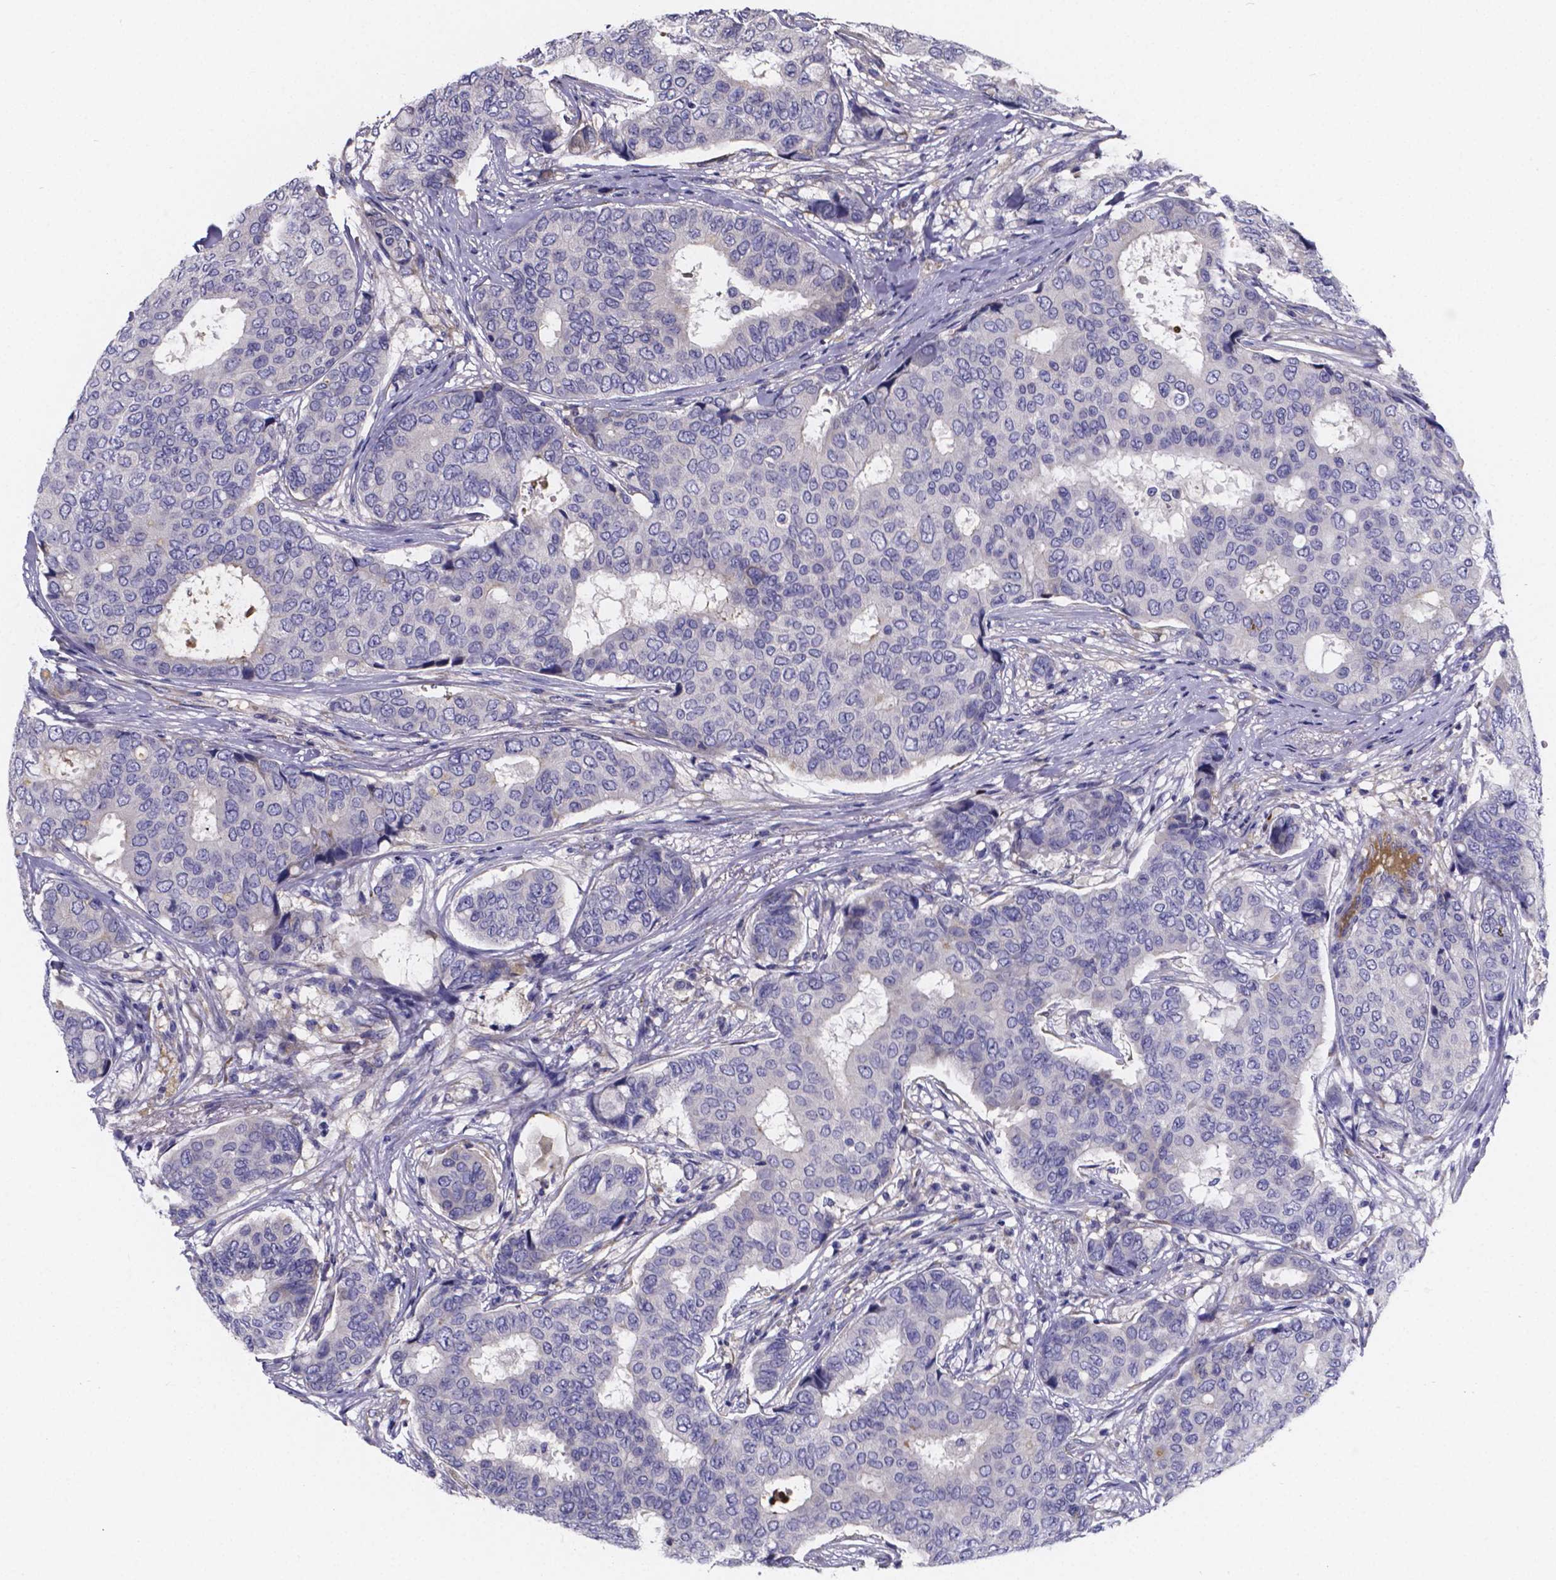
{"staining": {"intensity": "negative", "quantity": "none", "location": "none"}, "tissue": "breast cancer", "cell_type": "Tumor cells", "image_type": "cancer", "snomed": [{"axis": "morphology", "description": "Duct carcinoma"}, {"axis": "topography", "description": "Breast"}], "caption": "Breast infiltrating ductal carcinoma stained for a protein using immunohistochemistry shows no expression tumor cells.", "gene": "SFRP4", "patient": {"sex": "female", "age": 75}}